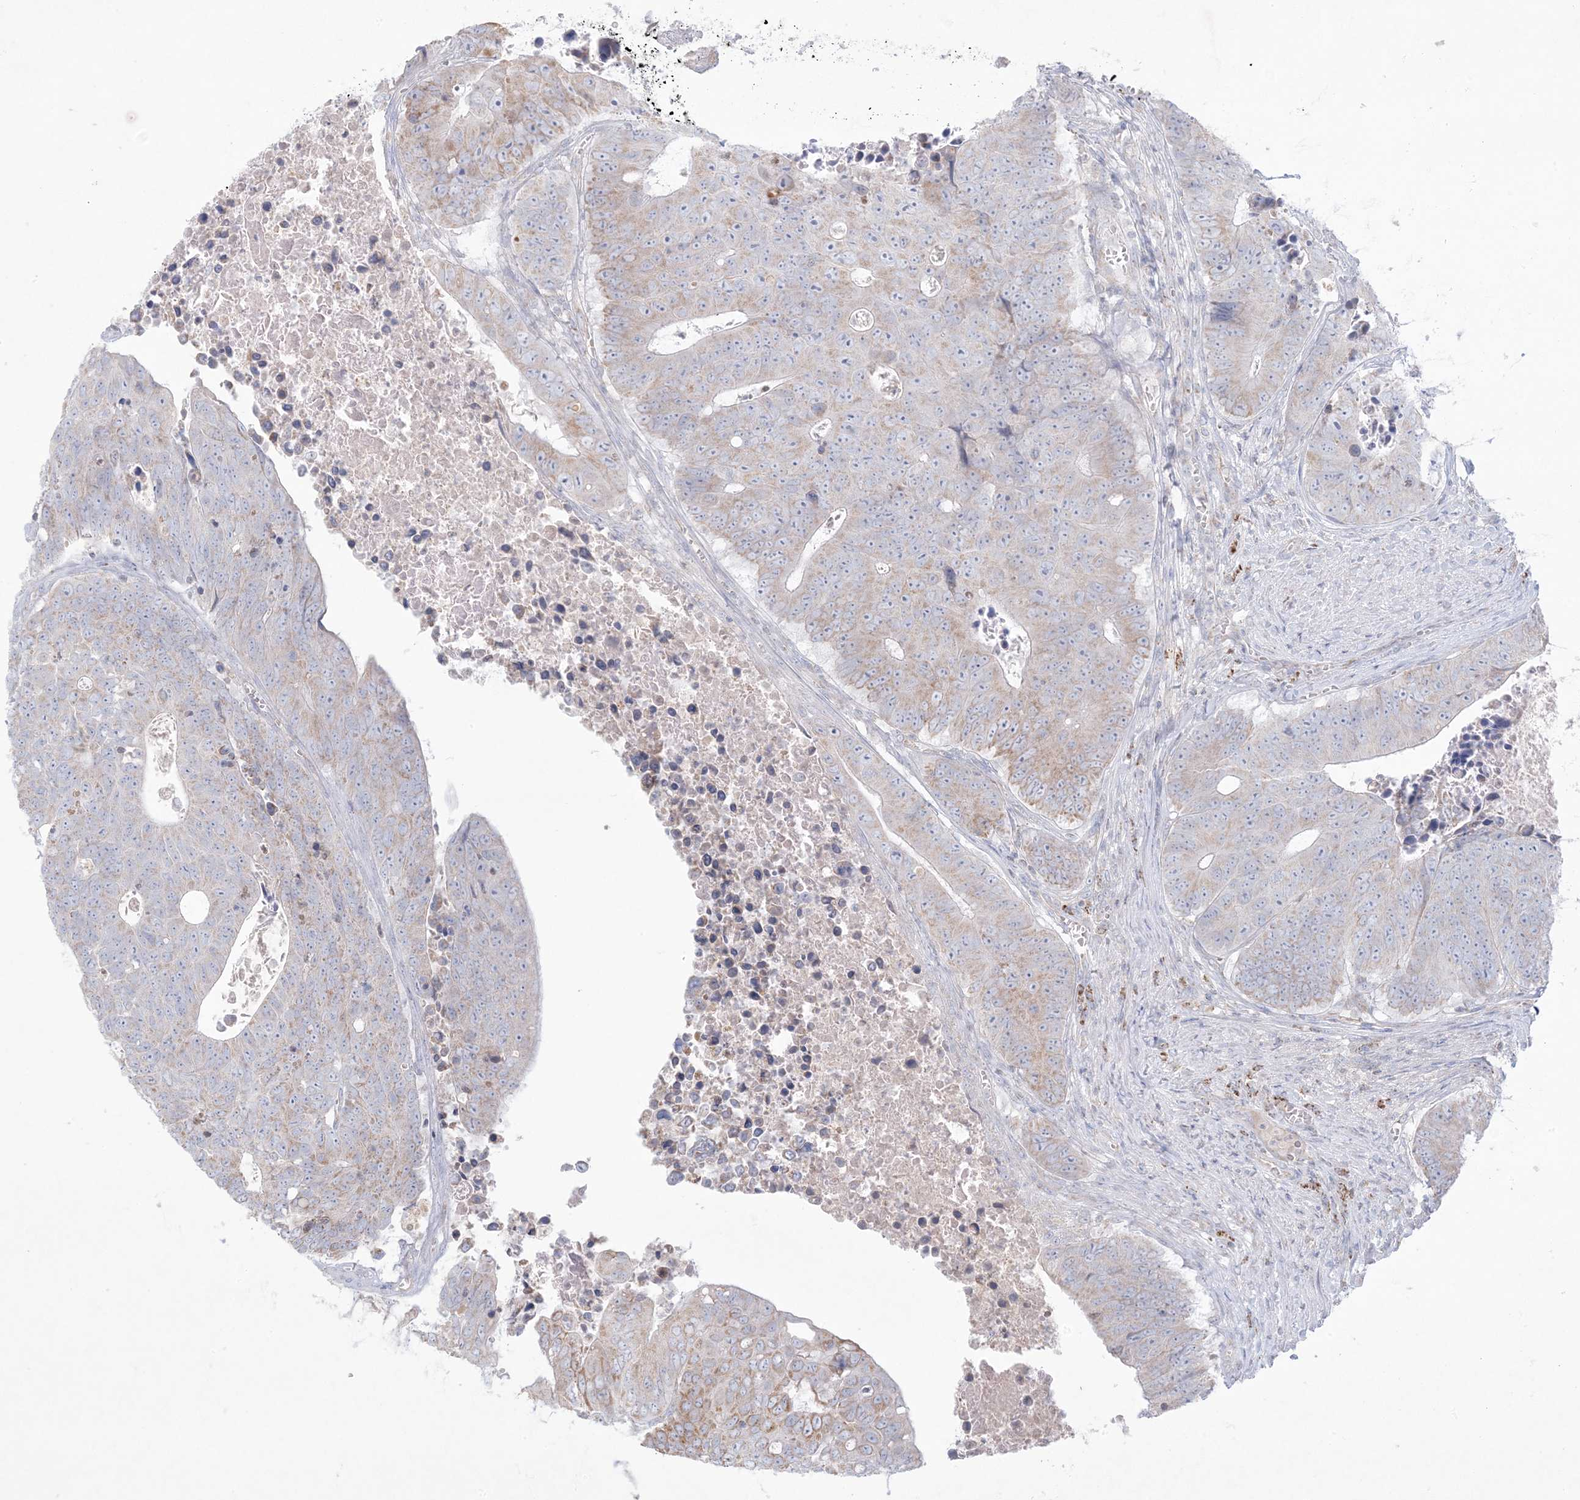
{"staining": {"intensity": "moderate", "quantity": "<25%", "location": "cytoplasmic/membranous"}, "tissue": "colorectal cancer", "cell_type": "Tumor cells", "image_type": "cancer", "snomed": [{"axis": "morphology", "description": "Adenocarcinoma, NOS"}, {"axis": "topography", "description": "Colon"}], "caption": "Brown immunohistochemical staining in colorectal adenocarcinoma shows moderate cytoplasmic/membranous expression in approximately <25% of tumor cells.", "gene": "KCTD6", "patient": {"sex": "male", "age": 87}}